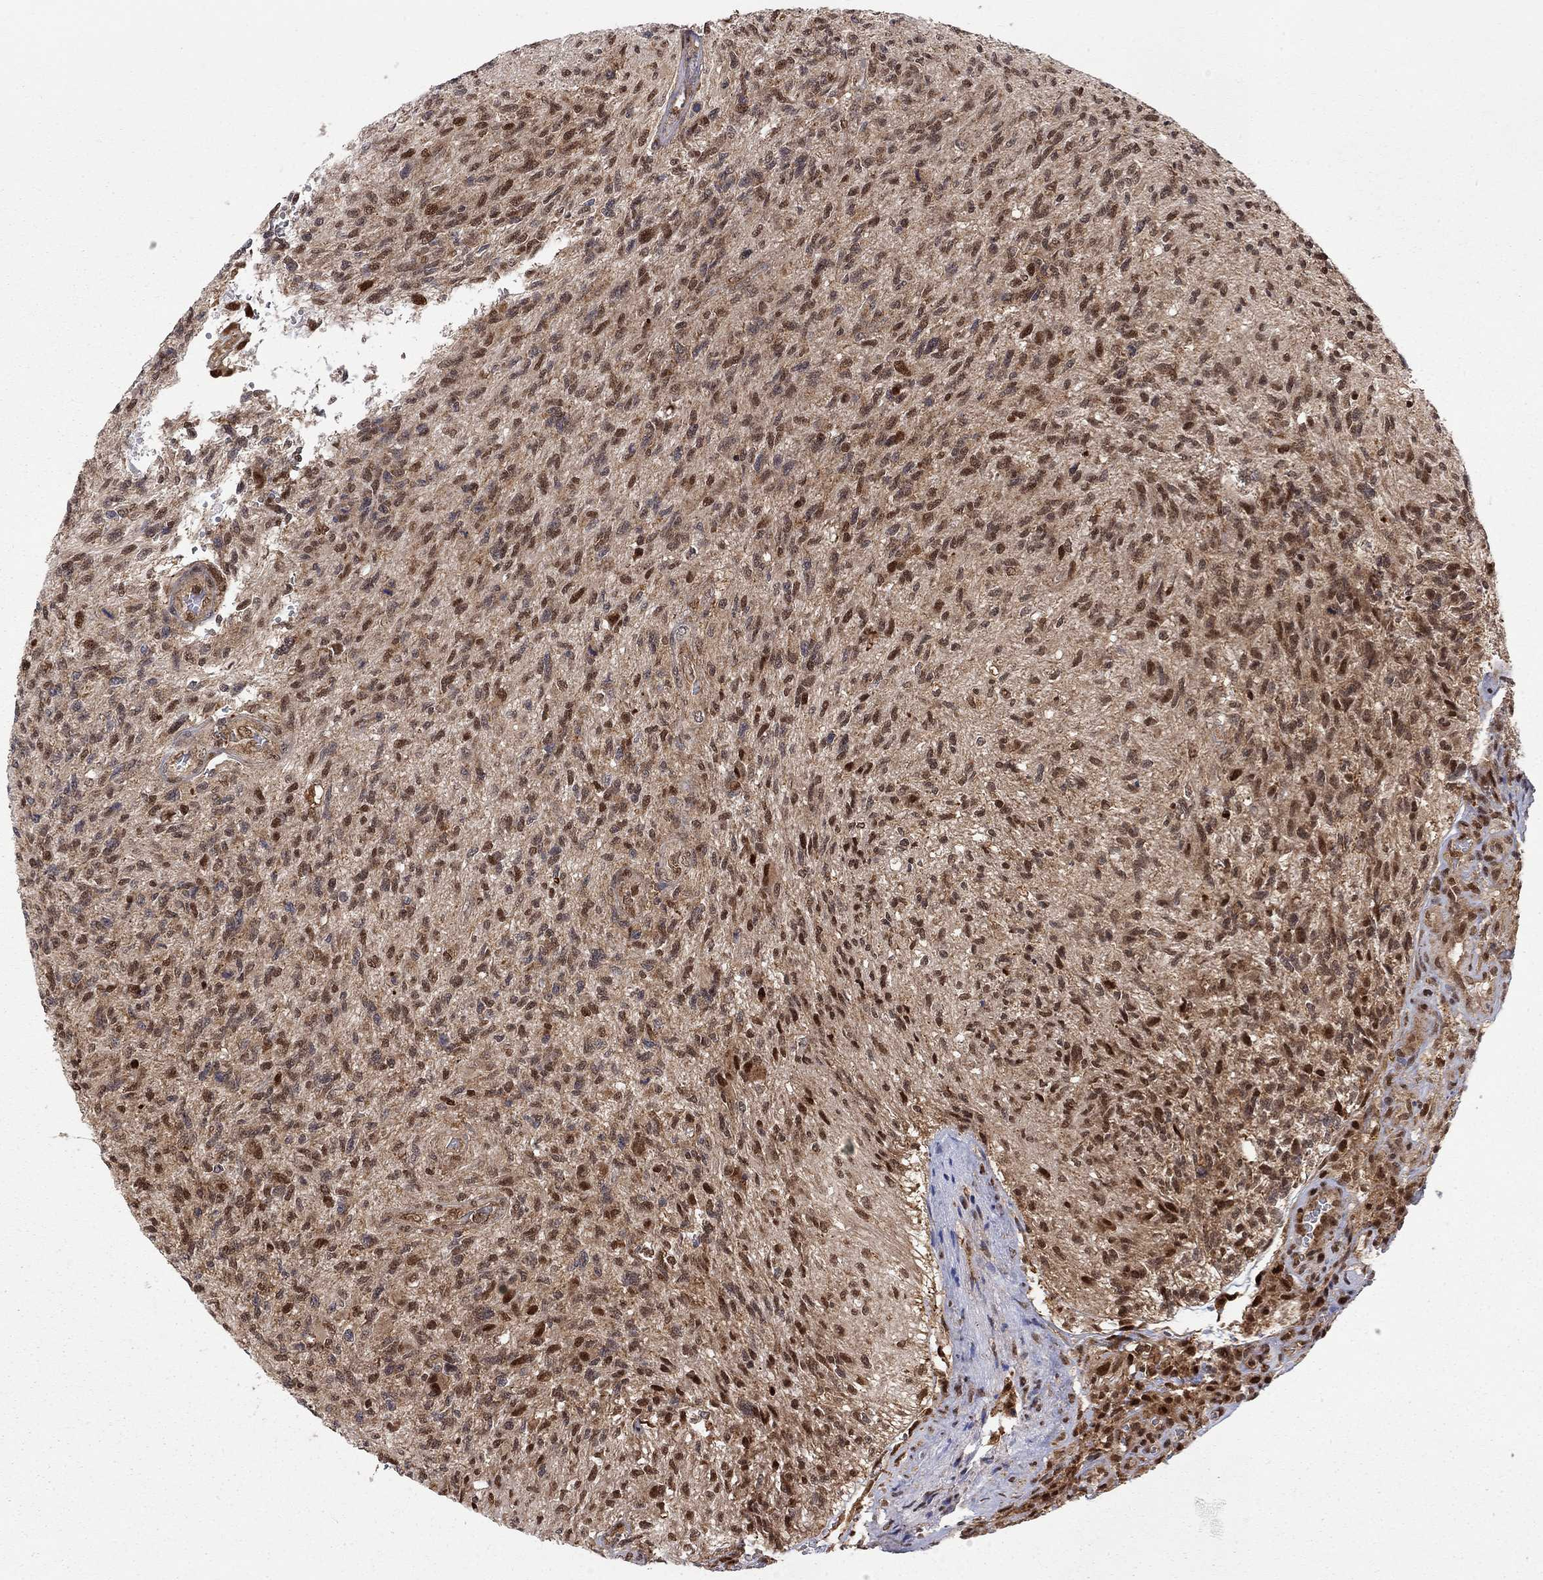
{"staining": {"intensity": "strong", "quantity": "25%-75%", "location": "nuclear"}, "tissue": "glioma", "cell_type": "Tumor cells", "image_type": "cancer", "snomed": [{"axis": "morphology", "description": "Glioma, malignant, High grade"}, {"axis": "topography", "description": "Brain"}], "caption": "Human high-grade glioma (malignant) stained with a brown dye displays strong nuclear positive staining in about 25%-75% of tumor cells.", "gene": "ELOB", "patient": {"sex": "male", "age": 56}}